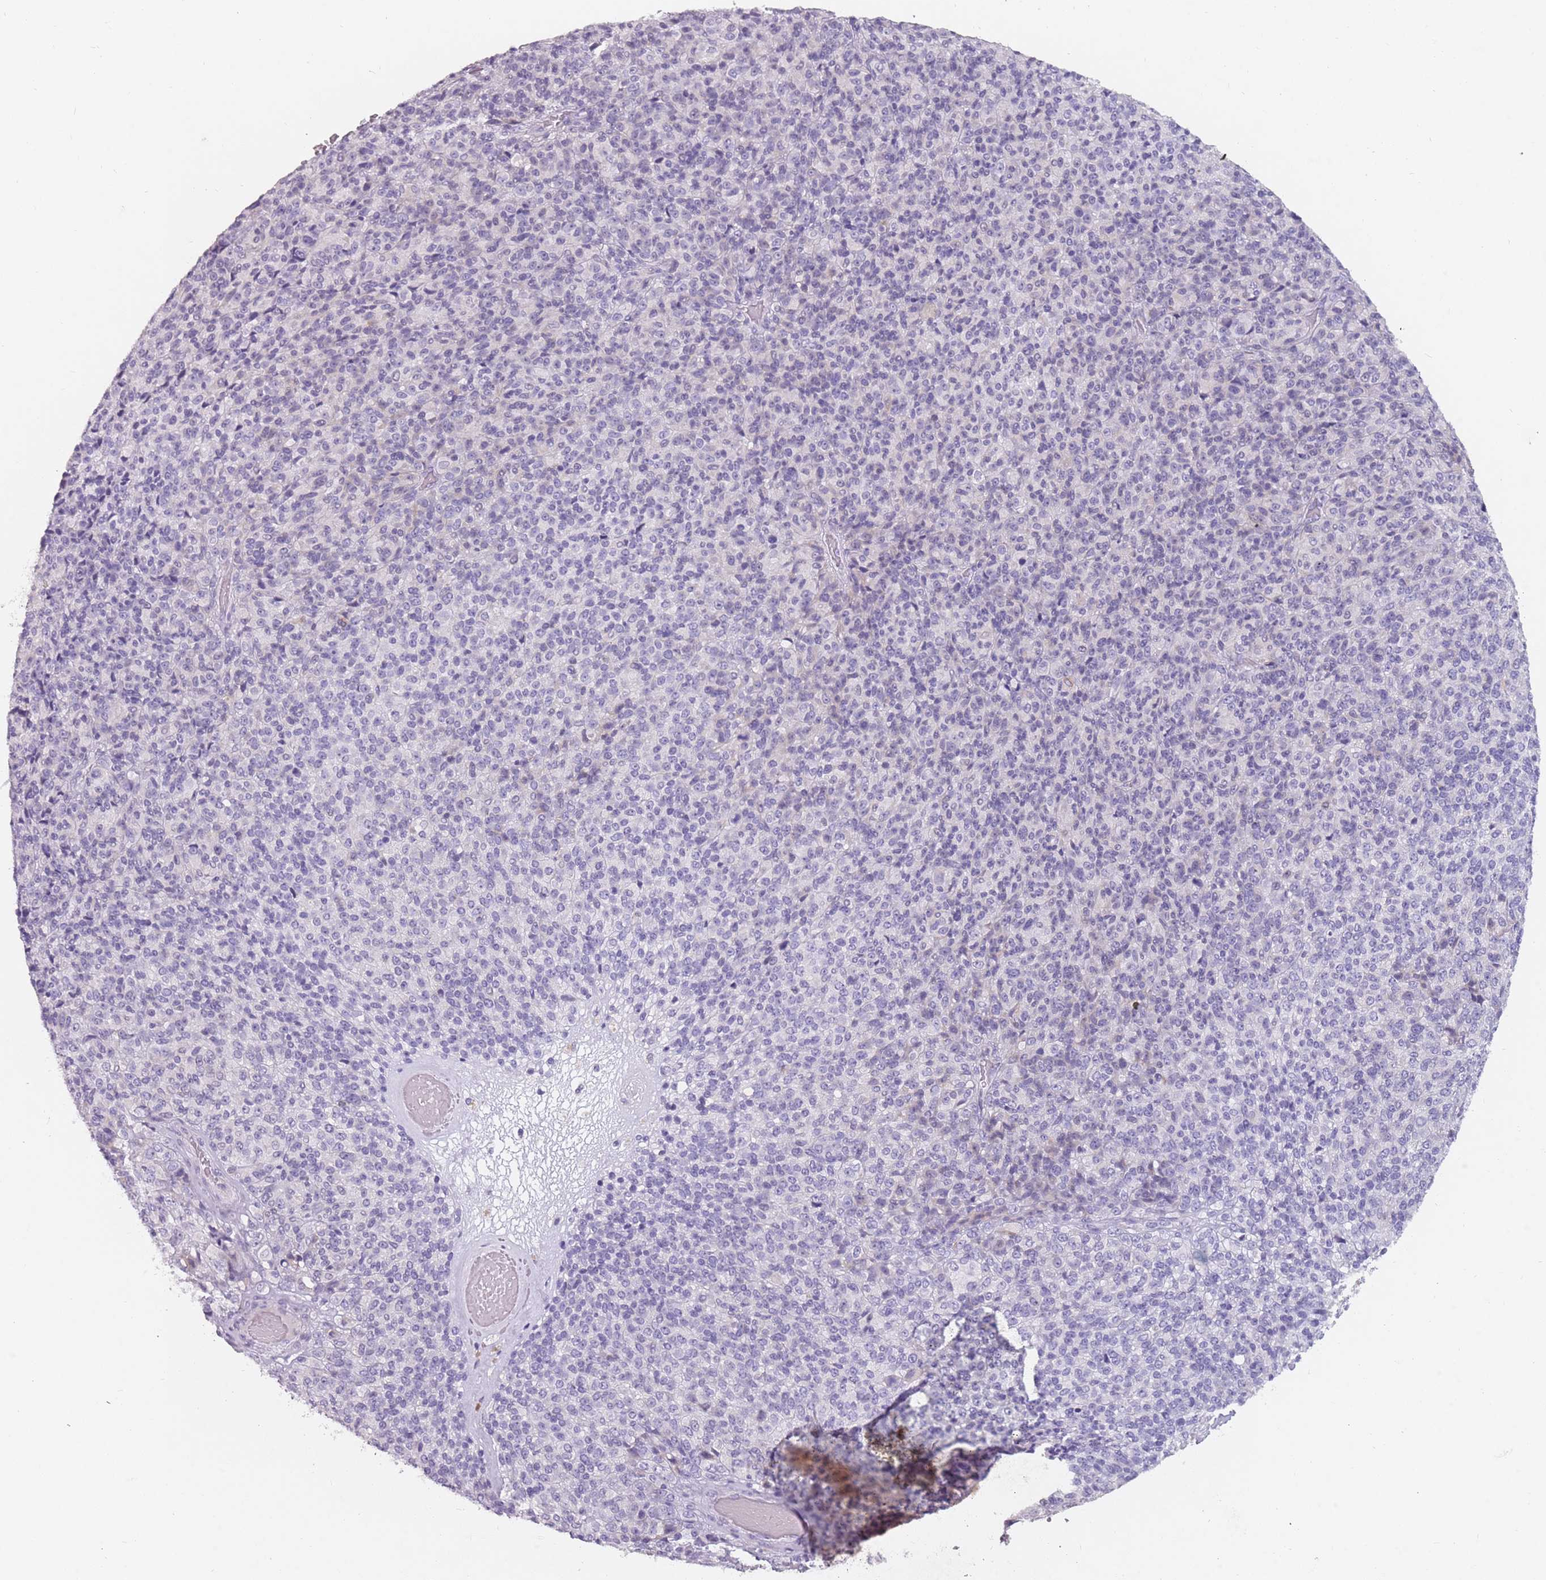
{"staining": {"intensity": "negative", "quantity": "none", "location": "none"}, "tissue": "melanoma", "cell_type": "Tumor cells", "image_type": "cancer", "snomed": [{"axis": "morphology", "description": "Malignant melanoma, Metastatic site"}, {"axis": "topography", "description": "Brain"}], "caption": "Immunohistochemistry (IHC) photomicrograph of neoplastic tissue: human melanoma stained with DAB (3,3'-diaminobenzidine) displays no significant protein expression in tumor cells.", "gene": "DDX4", "patient": {"sex": "female", "age": 56}}